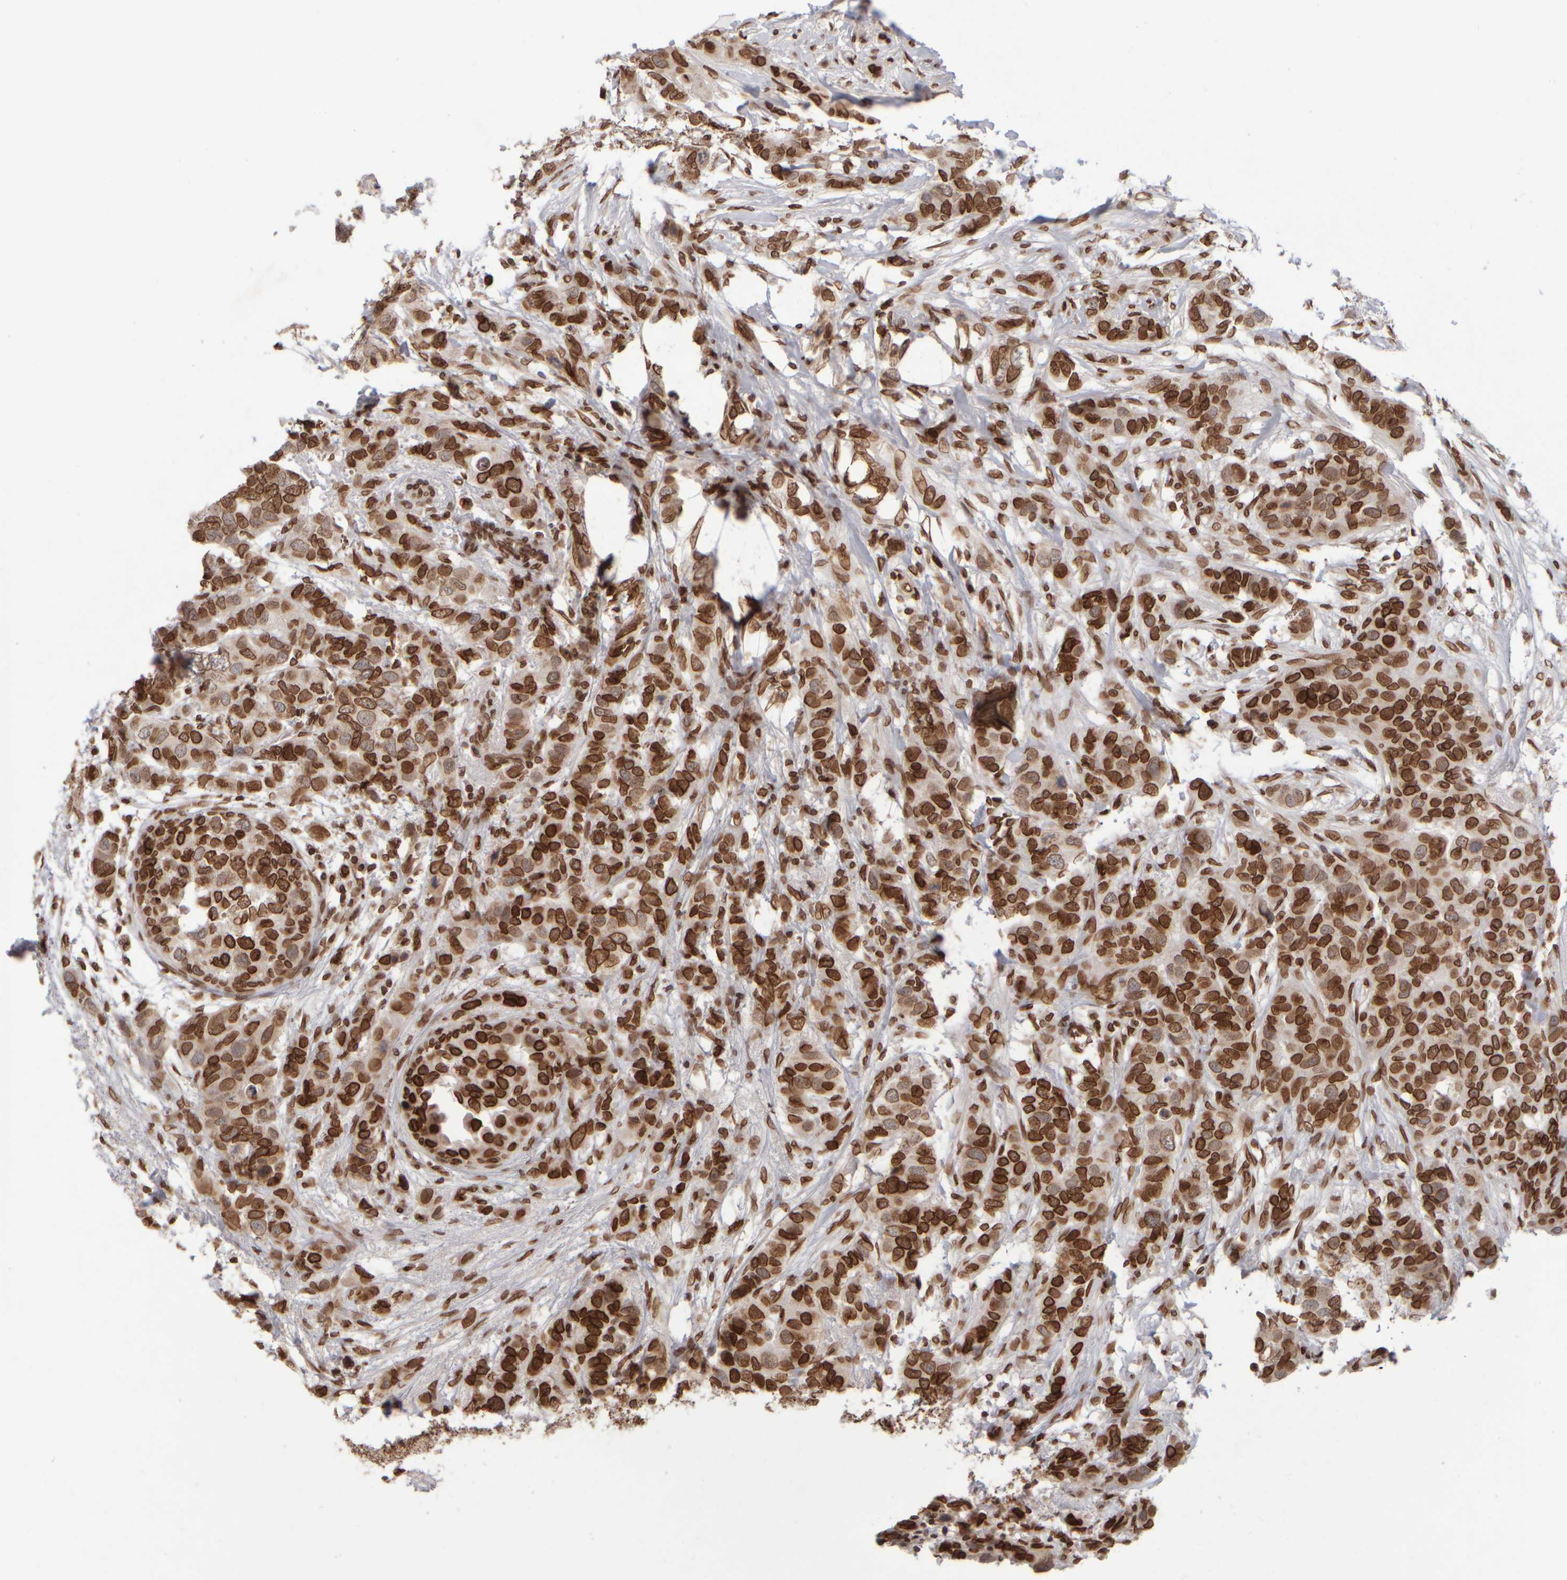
{"staining": {"intensity": "strong", "quantity": ">75%", "location": "cytoplasmic/membranous,nuclear"}, "tissue": "breast cancer", "cell_type": "Tumor cells", "image_type": "cancer", "snomed": [{"axis": "morphology", "description": "Duct carcinoma"}, {"axis": "topography", "description": "Breast"}], "caption": "Protein analysis of breast cancer (infiltrating ductal carcinoma) tissue shows strong cytoplasmic/membranous and nuclear expression in about >75% of tumor cells.", "gene": "ZC3HC1", "patient": {"sex": "female", "age": 50}}